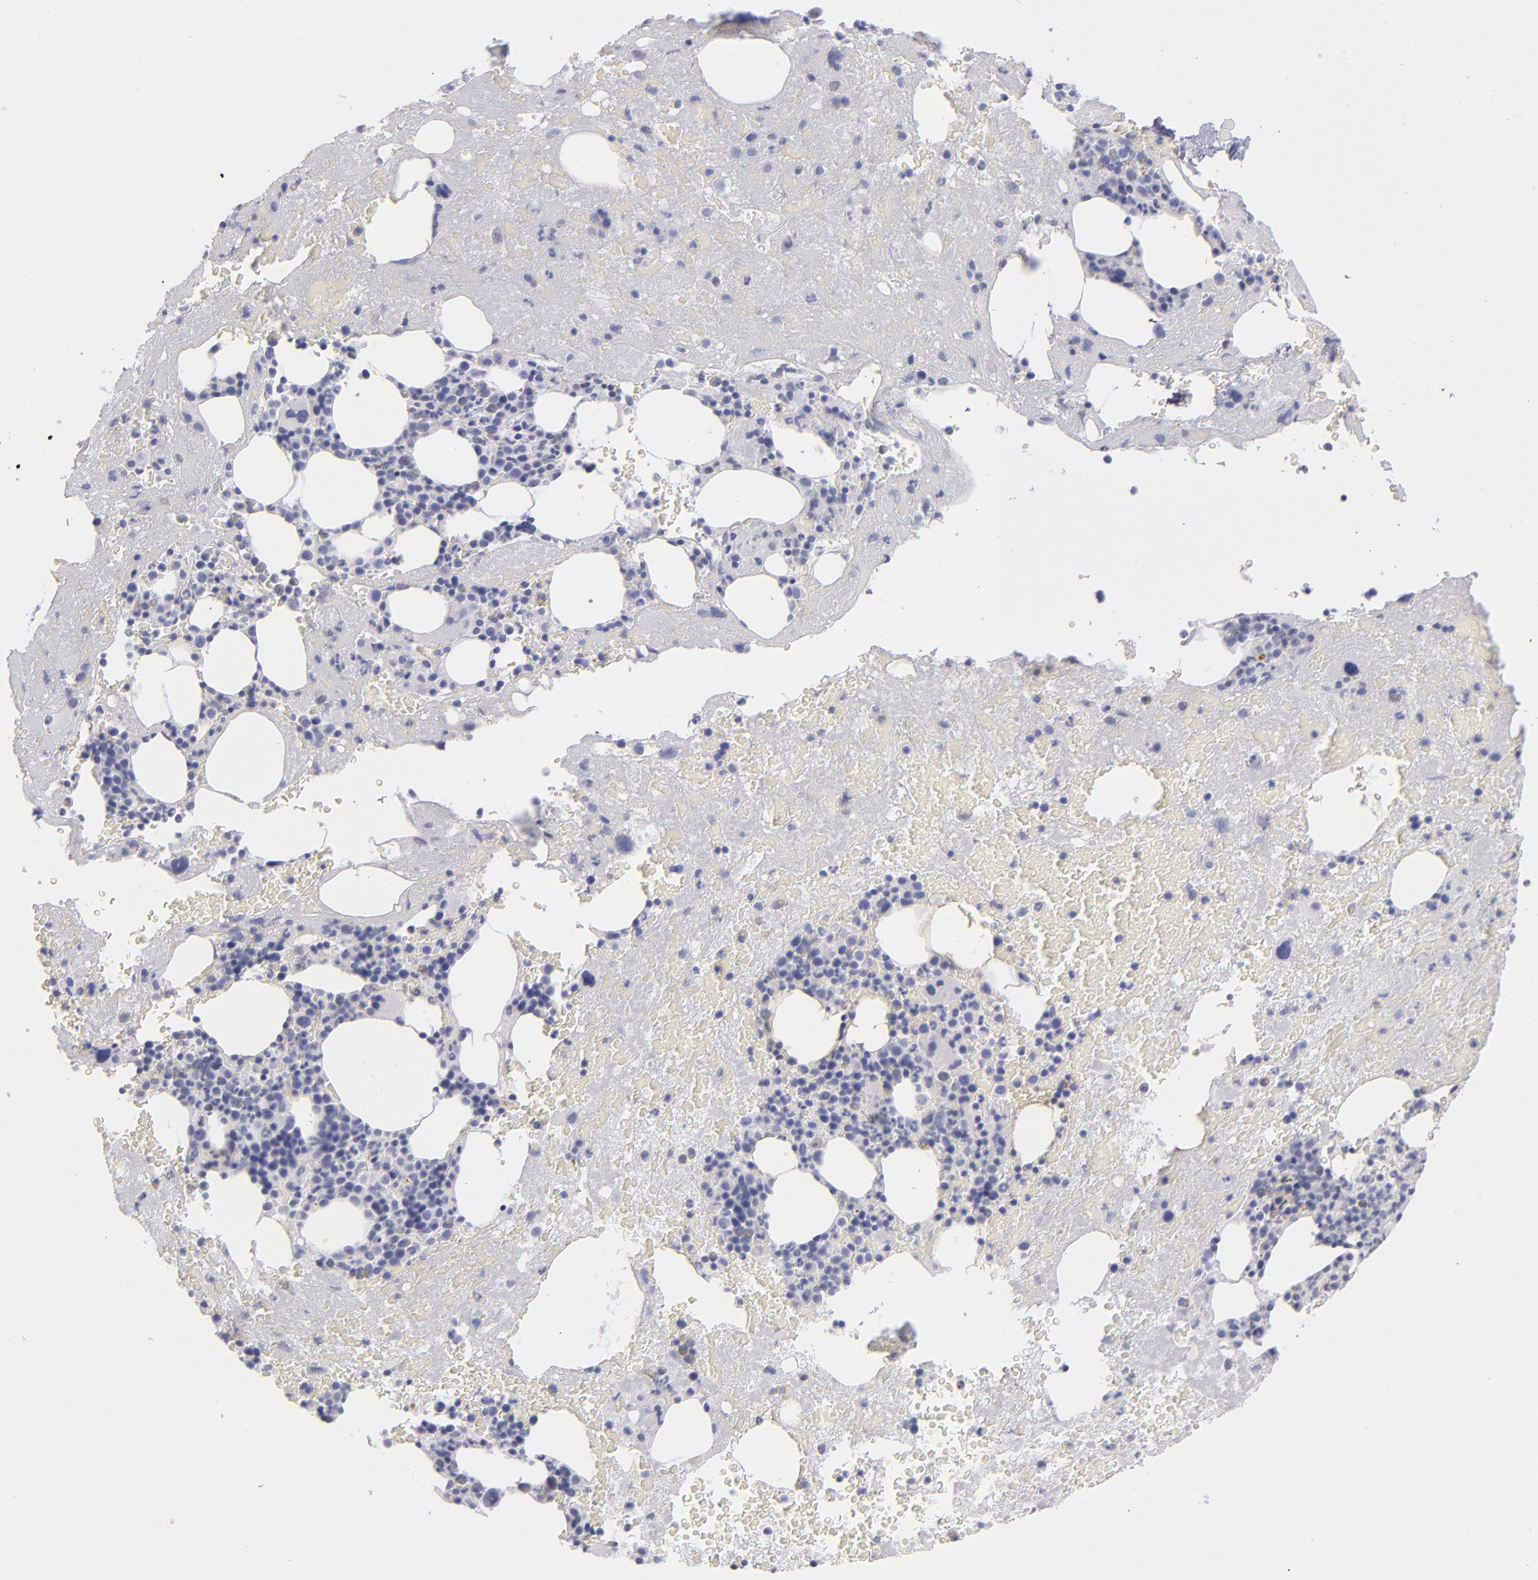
{"staining": {"intensity": "negative", "quantity": "none", "location": "none"}, "tissue": "bone marrow", "cell_type": "Hematopoietic cells", "image_type": "normal", "snomed": [{"axis": "morphology", "description": "Normal tissue, NOS"}, {"axis": "topography", "description": "Bone marrow"}], "caption": "This image is of benign bone marrow stained with IHC to label a protein in brown with the nuclei are counter-stained blue. There is no expression in hematopoietic cells. (Stains: DAB immunohistochemistry with hematoxylin counter stain, Microscopy: brightfield microscopy at high magnification).", "gene": "MYH11", "patient": {"sex": "male", "age": 76}}